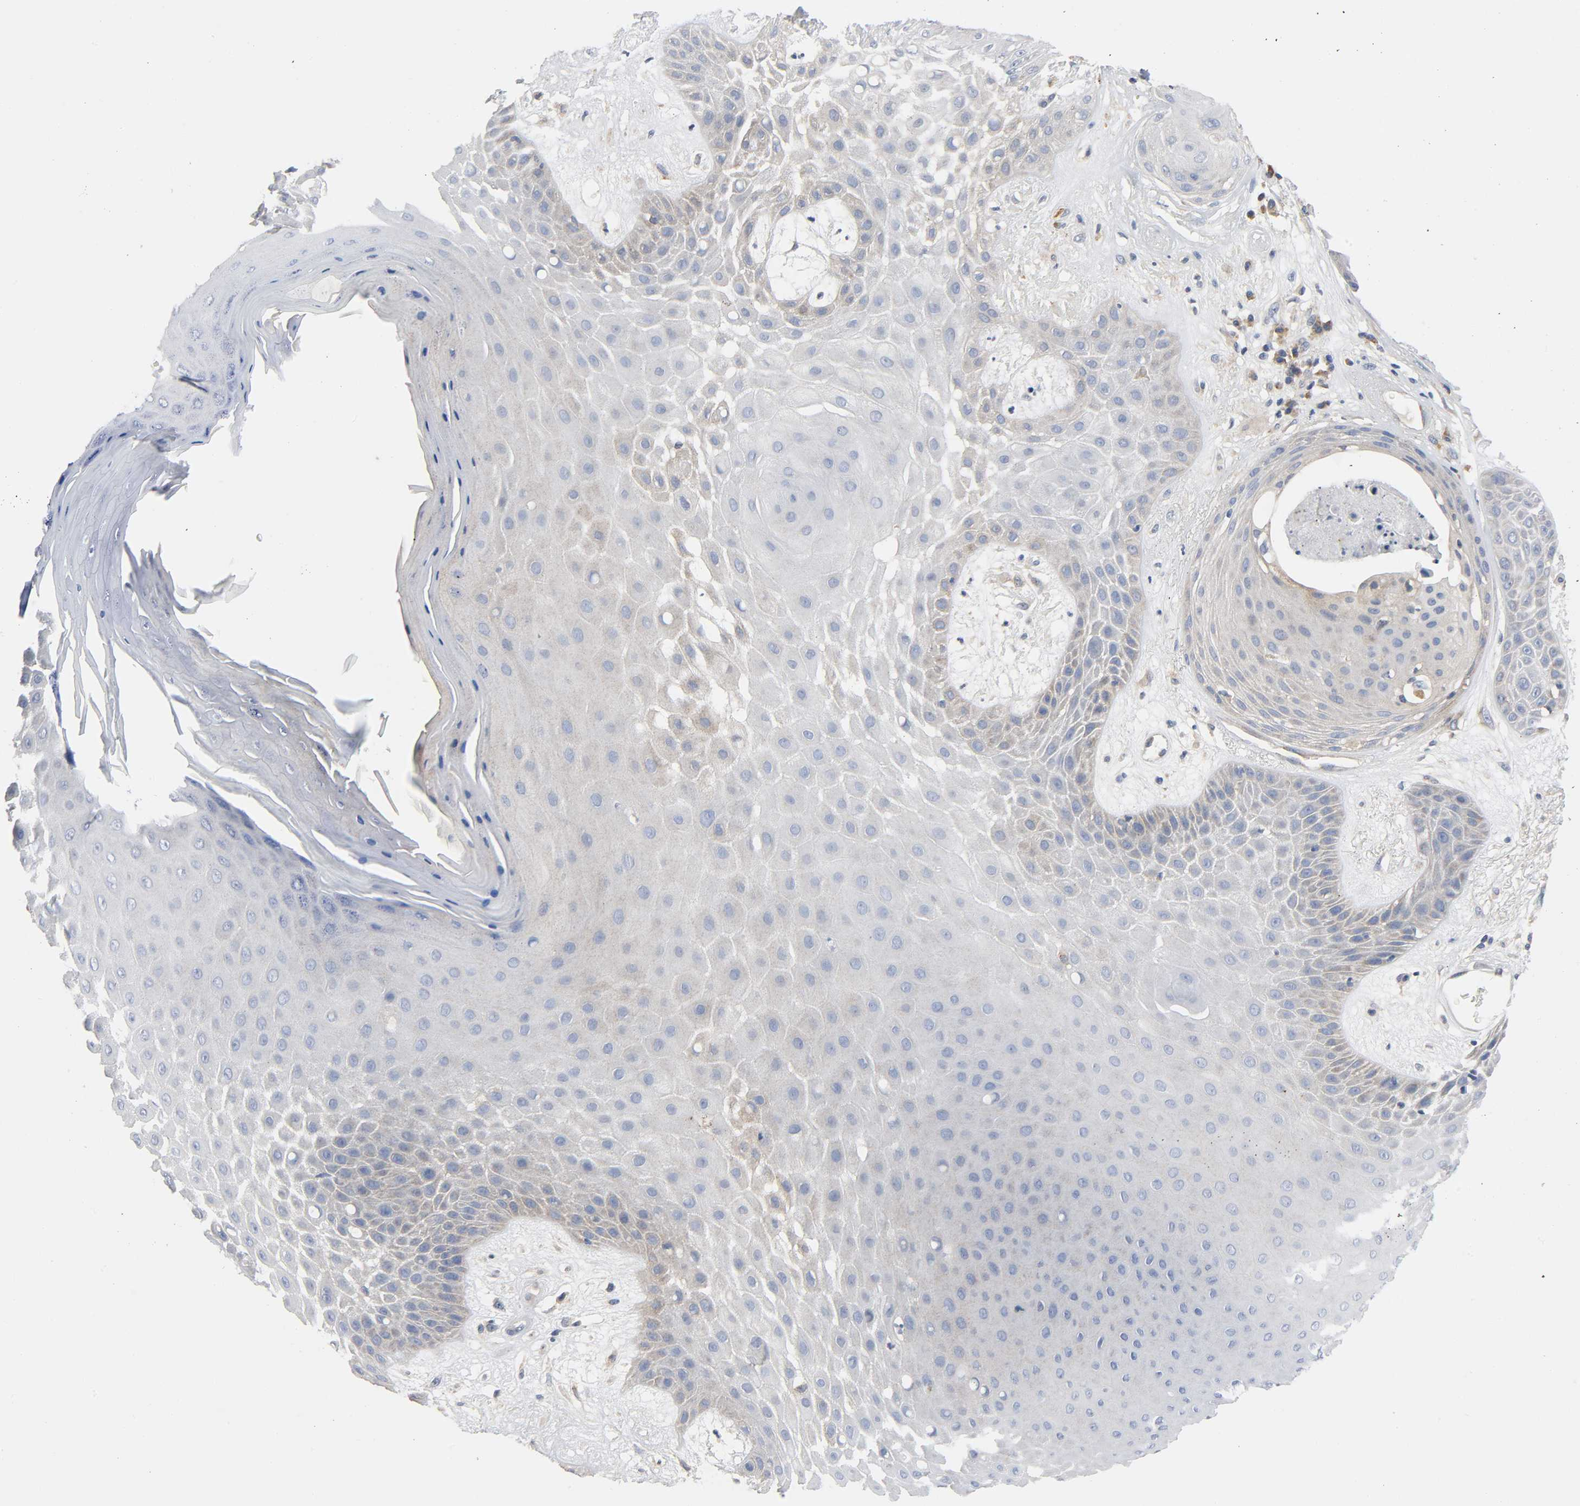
{"staining": {"intensity": "weak", "quantity": "25%-75%", "location": "cytoplasmic/membranous"}, "tissue": "skin cancer", "cell_type": "Tumor cells", "image_type": "cancer", "snomed": [{"axis": "morphology", "description": "Squamous cell carcinoma, NOS"}, {"axis": "topography", "description": "Skin"}], "caption": "A high-resolution image shows IHC staining of skin squamous cell carcinoma, which exhibits weak cytoplasmic/membranous staining in approximately 25%-75% of tumor cells. Immunohistochemistry (ihc) stains the protein of interest in brown and the nuclei are stained blue.", "gene": "HDAC6", "patient": {"sex": "male", "age": 65}}